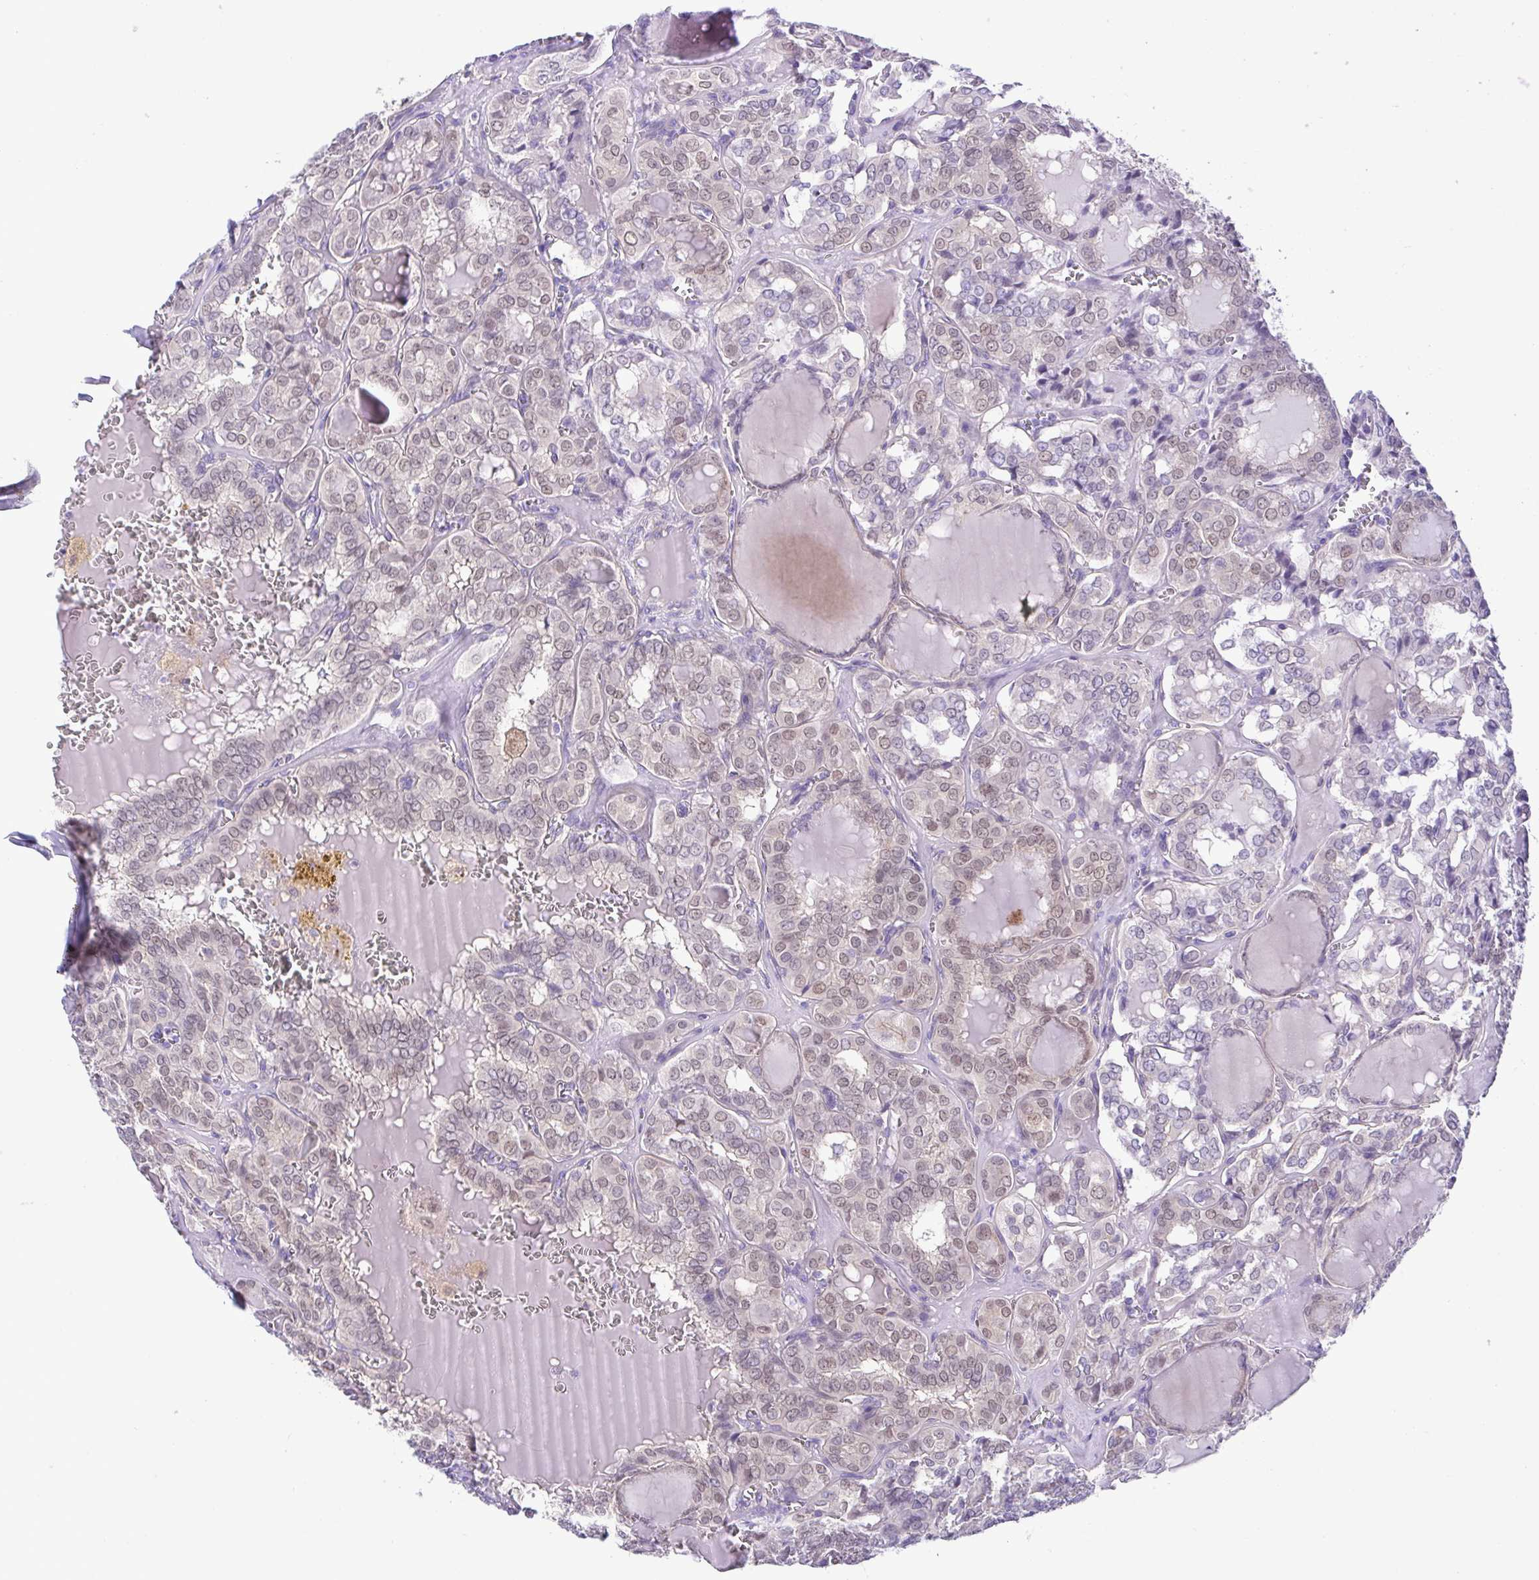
{"staining": {"intensity": "weak", "quantity": "25%-75%", "location": "nuclear"}, "tissue": "thyroid cancer", "cell_type": "Tumor cells", "image_type": "cancer", "snomed": [{"axis": "morphology", "description": "Papillary adenocarcinoma, NOS"}, {"axis": "topography", "description": "Thyroid gland"}], "caption": "IHC image of neoplastic tissue: papillary adenocarcinoma (thyroid) stained using IHC exhibits low levels of weak protein expression localized specifically in the nuclear of tumor cells, appearing as a nuclear brown color.", "gene": "UBE2Q1", "patient": {"sex": "female", "age": 41}}